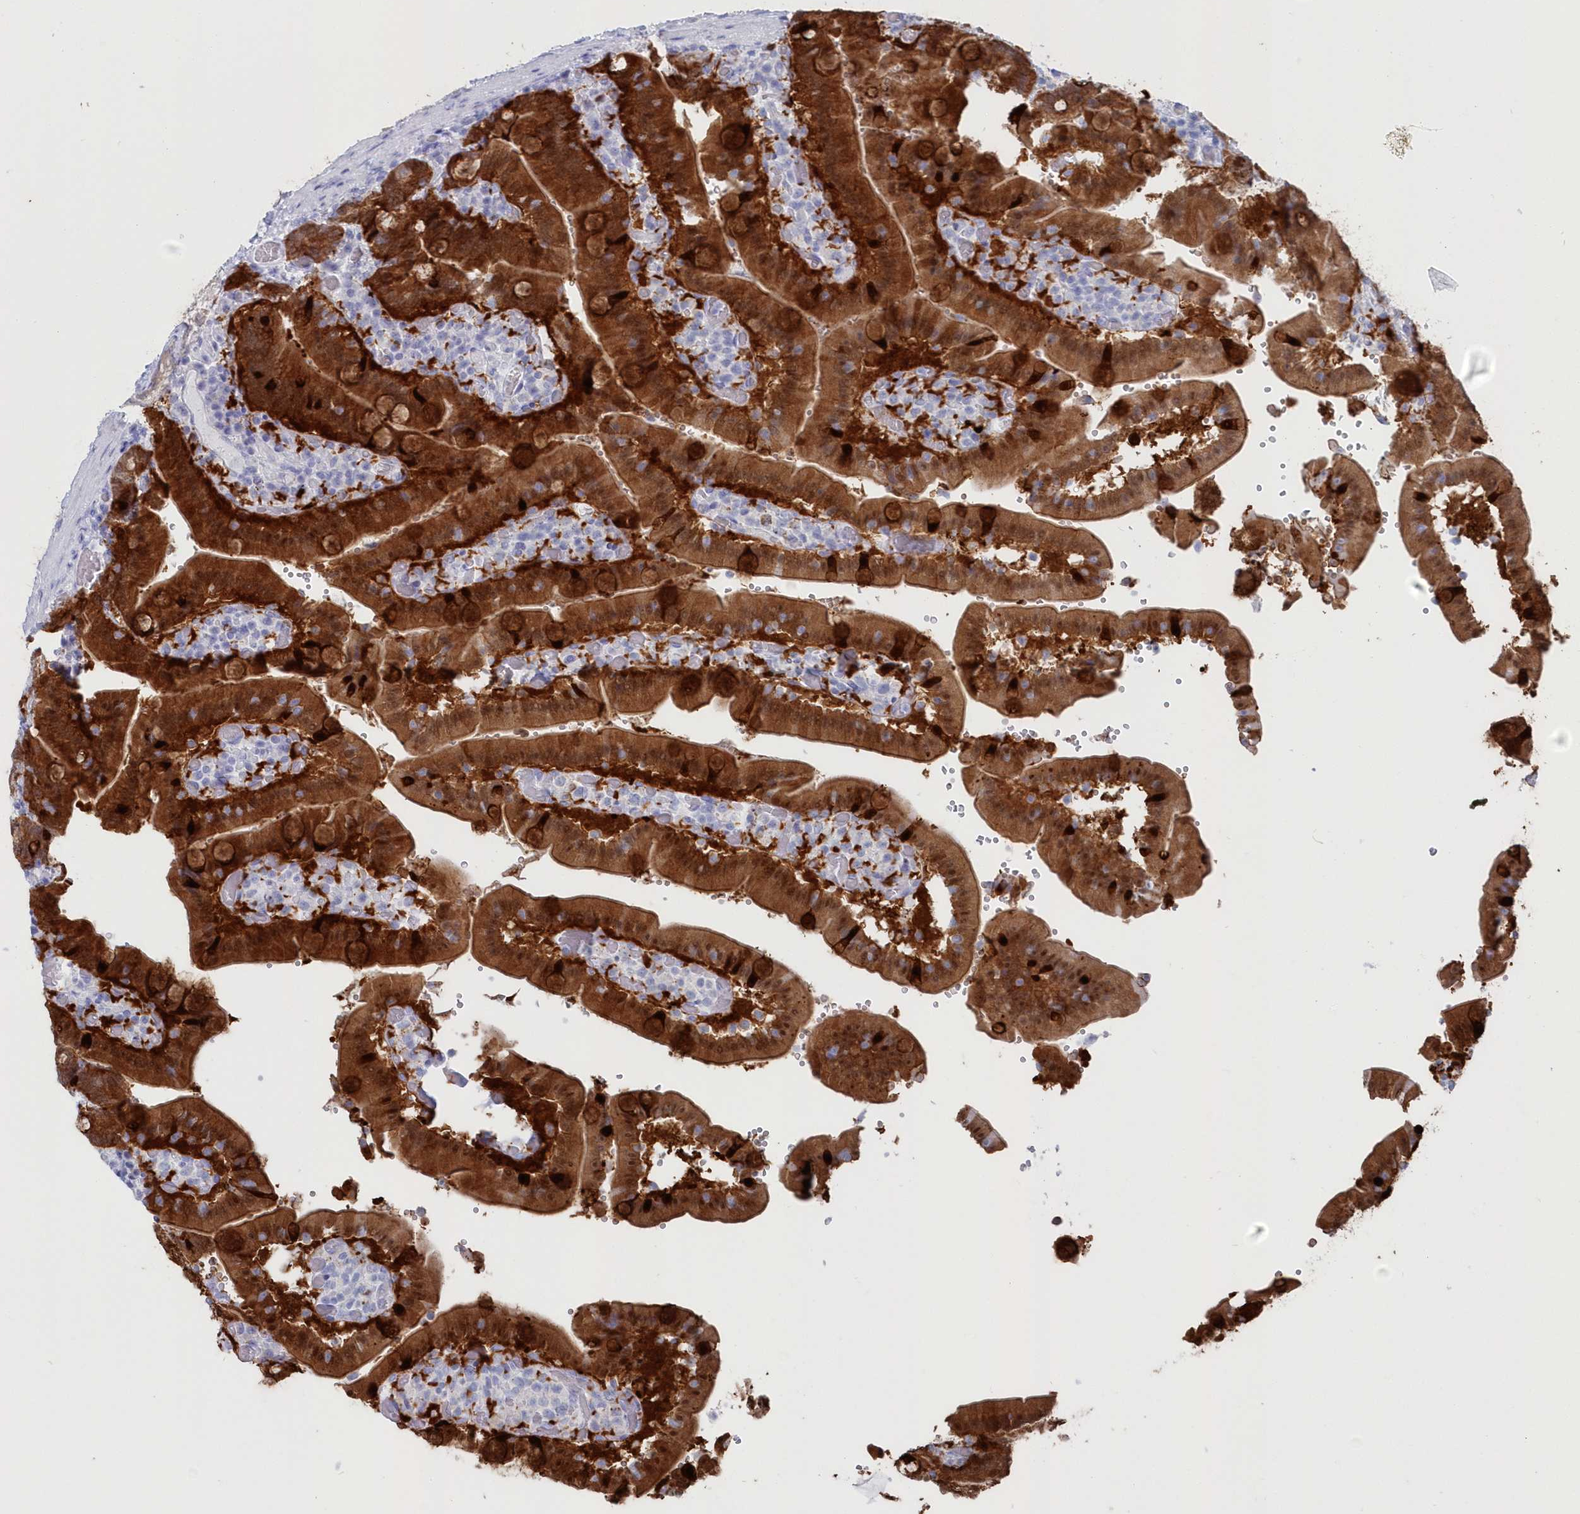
{"staining": {"intensity": "strong", "quantity": ">75%", "location": "cytoplasmic/membranous"}, "tissue": "duodenum", "cell_type": "Glandular cells", "image_type": "normal", "snomed": [{"axis": "morphology", "description": "Normal tissue, NOS"}, {"axis": "topography", "description": "Duodenum"}], "caption": "The immunohistochemical stain highlights strong cytoplasmic/membranous expression in glandular cells of unremarkable duodenum. (brown staining indicates protein expression, while blue staining denotes nuclei).", "gene": "CSNK1G2", "patient": {"sex": "female", "age": 62}}